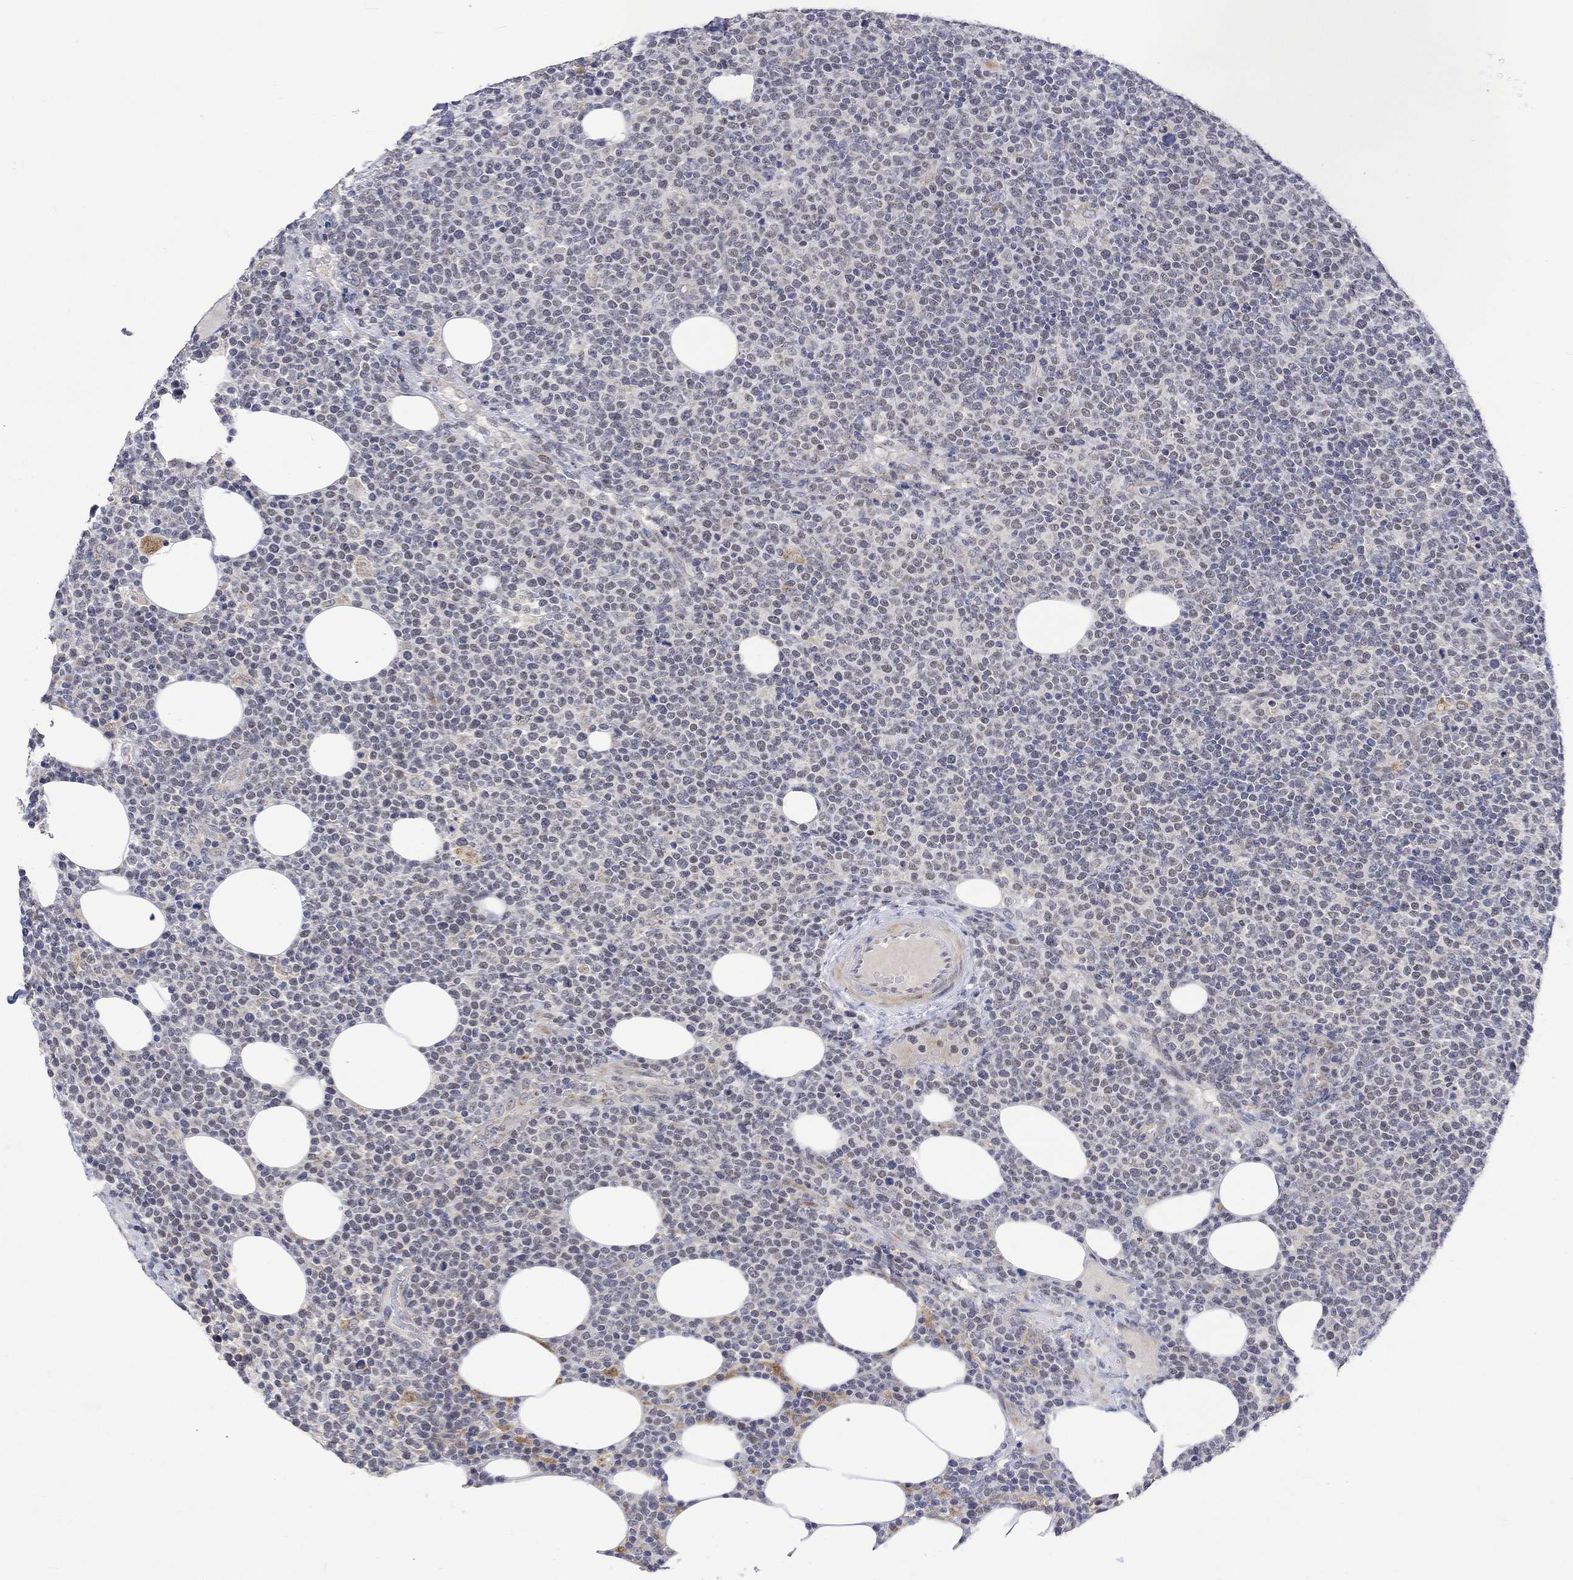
{"staining": {"intensity": "negative", "quantity": "none", "location": "none"}, "tissue": "lymphoma", "cell_type": "Tumor cells", "image_type": "cancer", "snomed": [{"axis": "morphology", "description": "Malignant lymphoma, non-Hodgkin's type, High grade"}, {"axis": "topography", "description": "Lymph node"}], "caption": "This is an IHC photomicrograph of human lymphoma. There is no staining in tumor cells.", "gene": "SLC48A1", "patient": {"sex": "male", "age": 61}}